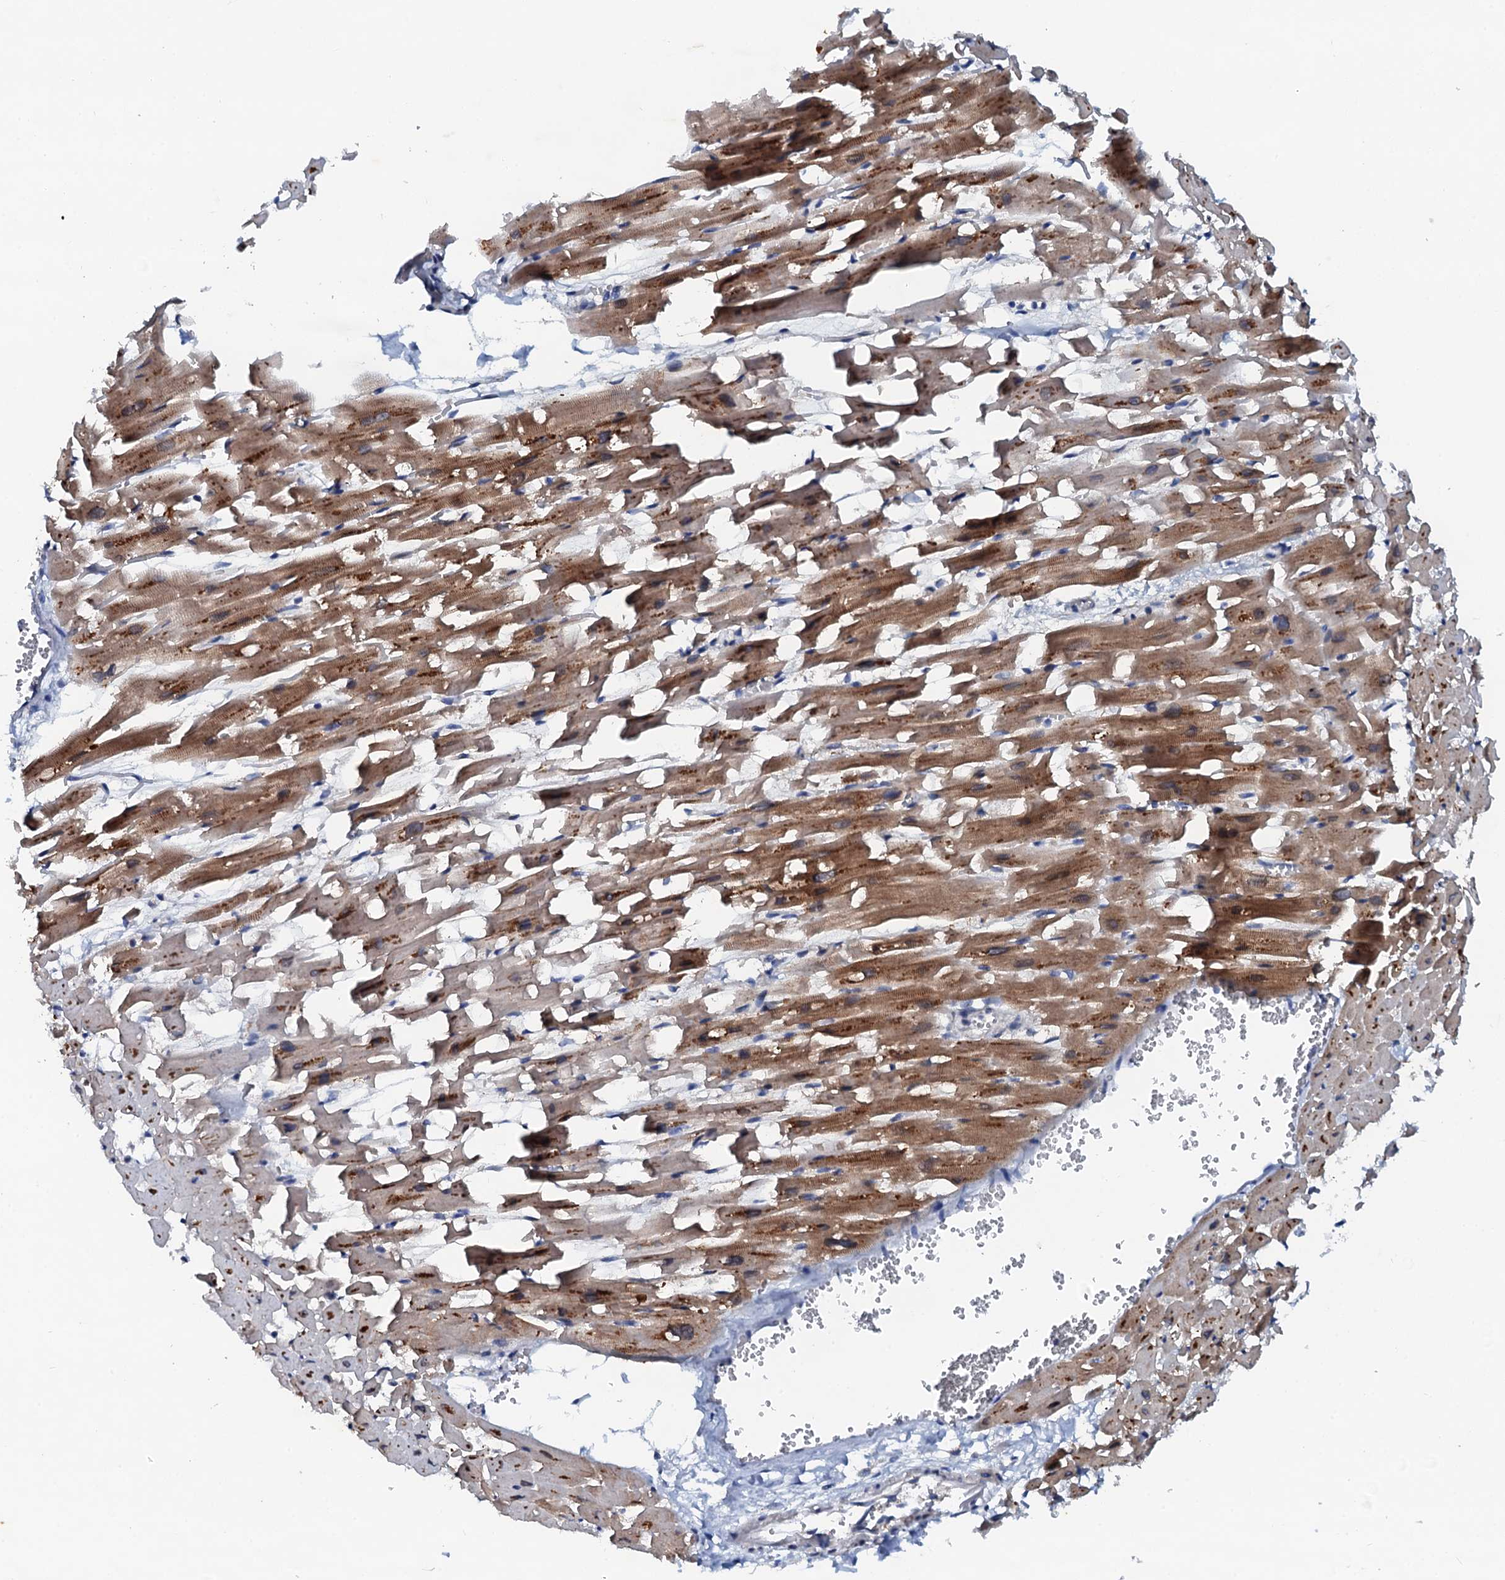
{"staining": {"intensity": "moderate", "quantity": "25%-75%", "location": "cytoplasmic/membranous"}, "tissue": "heart muscle", "cell_type": "Cardiomyocytes", "image_type": "normal", "snomed": [{"axis": "morphology", "description": "Normal tissue, NOS"}, {"axis": "topography", "description": "Heart"}], "caption": "There is medium levels of moderate cytoplasmic/membranous expression in cardiomyocytes of benign heart muscle, as demonstrated by immunohistochemical staining (brown color).", "gene": "SNTA1", "patient": {"sex": "female", "age": 64}}